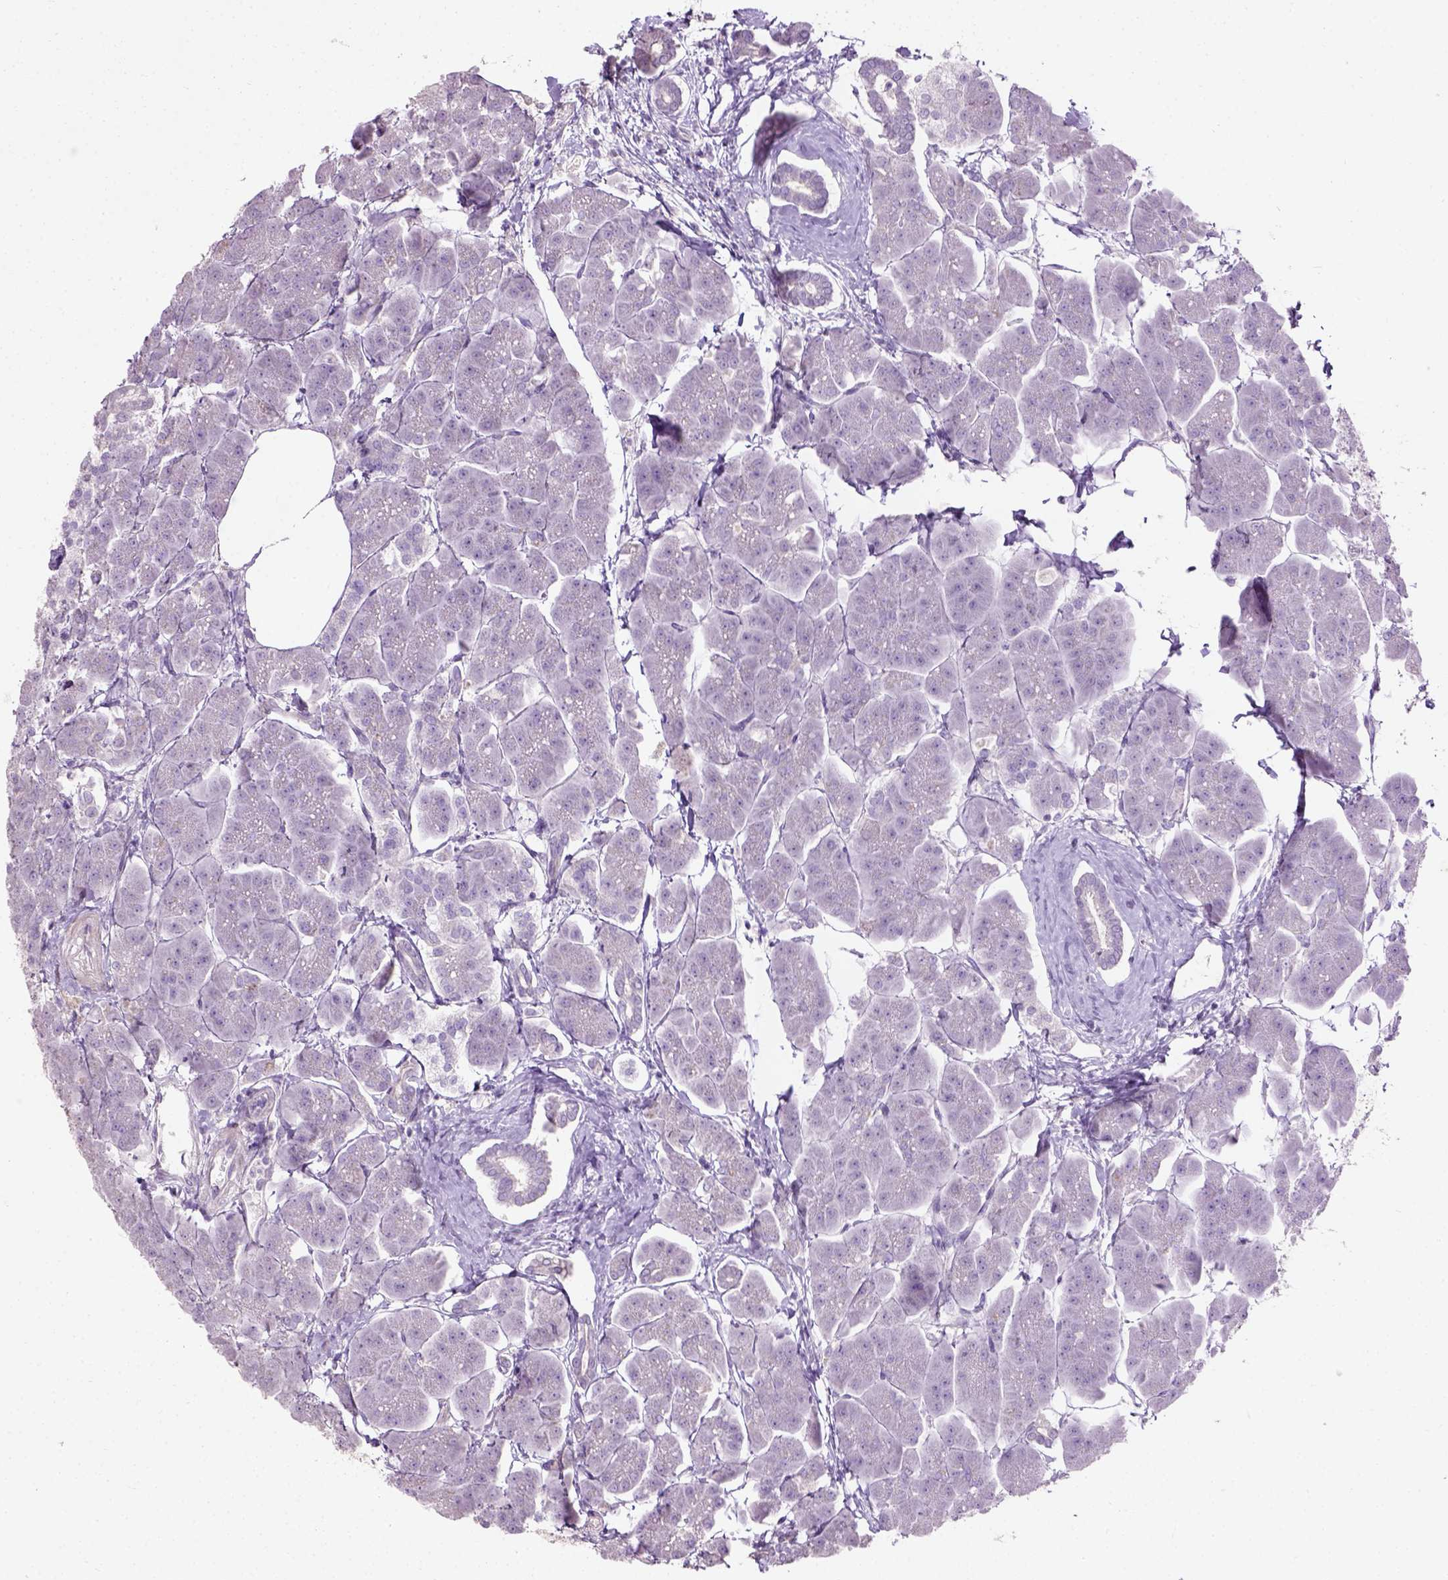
{"staining": {"intensity": "moderate", "quantity": "<25%", "location": "cytoplasmic/membranous"}, "tissue": "pancreas", "cell_type": "Exocrine glandular cells", "image_type": "normal", "snomed": [{"axis": "morphology", "description": "Normal tissue, NOS"}, {"axis": "topography", "description": "Adipose tissue"}, {"axis": "topography", "description": "Pancreas"}, {"axis": "topography", "description": "Peripheral nerve tissue"}], "caption": "This histopathology image shows immunohistochemistry staining of benign pancreas, with low moderate cytoplasmic/membranous expression in approximately <25% of exocrine glandular cells.", "gene": "PKP3", "patient": {"sex": "female", "age": 58}}